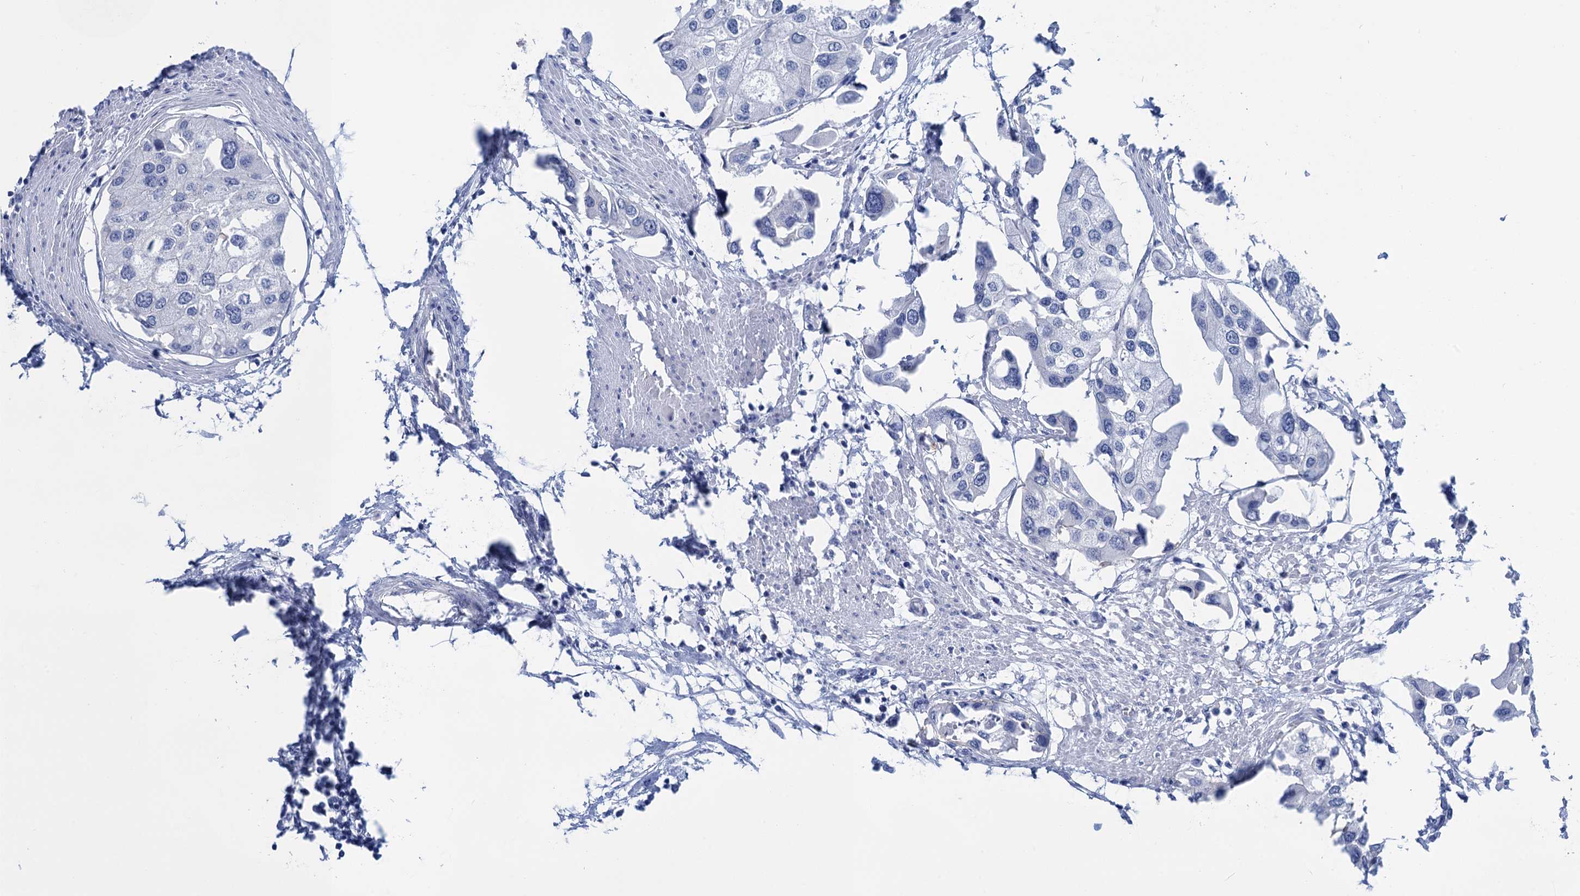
{"staining": {"intensity": "negative", "quantity": "none", "location": "none"}, "tissue": "urothelial cancer", "cell_type": "Tumor cells", "image_type": "cancer", "snomed": [{"axis": "morphology", "description": "Urothelial carcinoma, High grade"}, {"axis": "topography", "description": "Urinary bladder"}], "caption": "The histopathology image displays no significant positivity in tumor cells of urothelial cancer. (Brightfield microscopy of DAB (3,3'-diaminobenzidine) immunohistochemistry at high magnification).", "gene": "CALML5", "patient": {"sex": "male", "age": 64}}